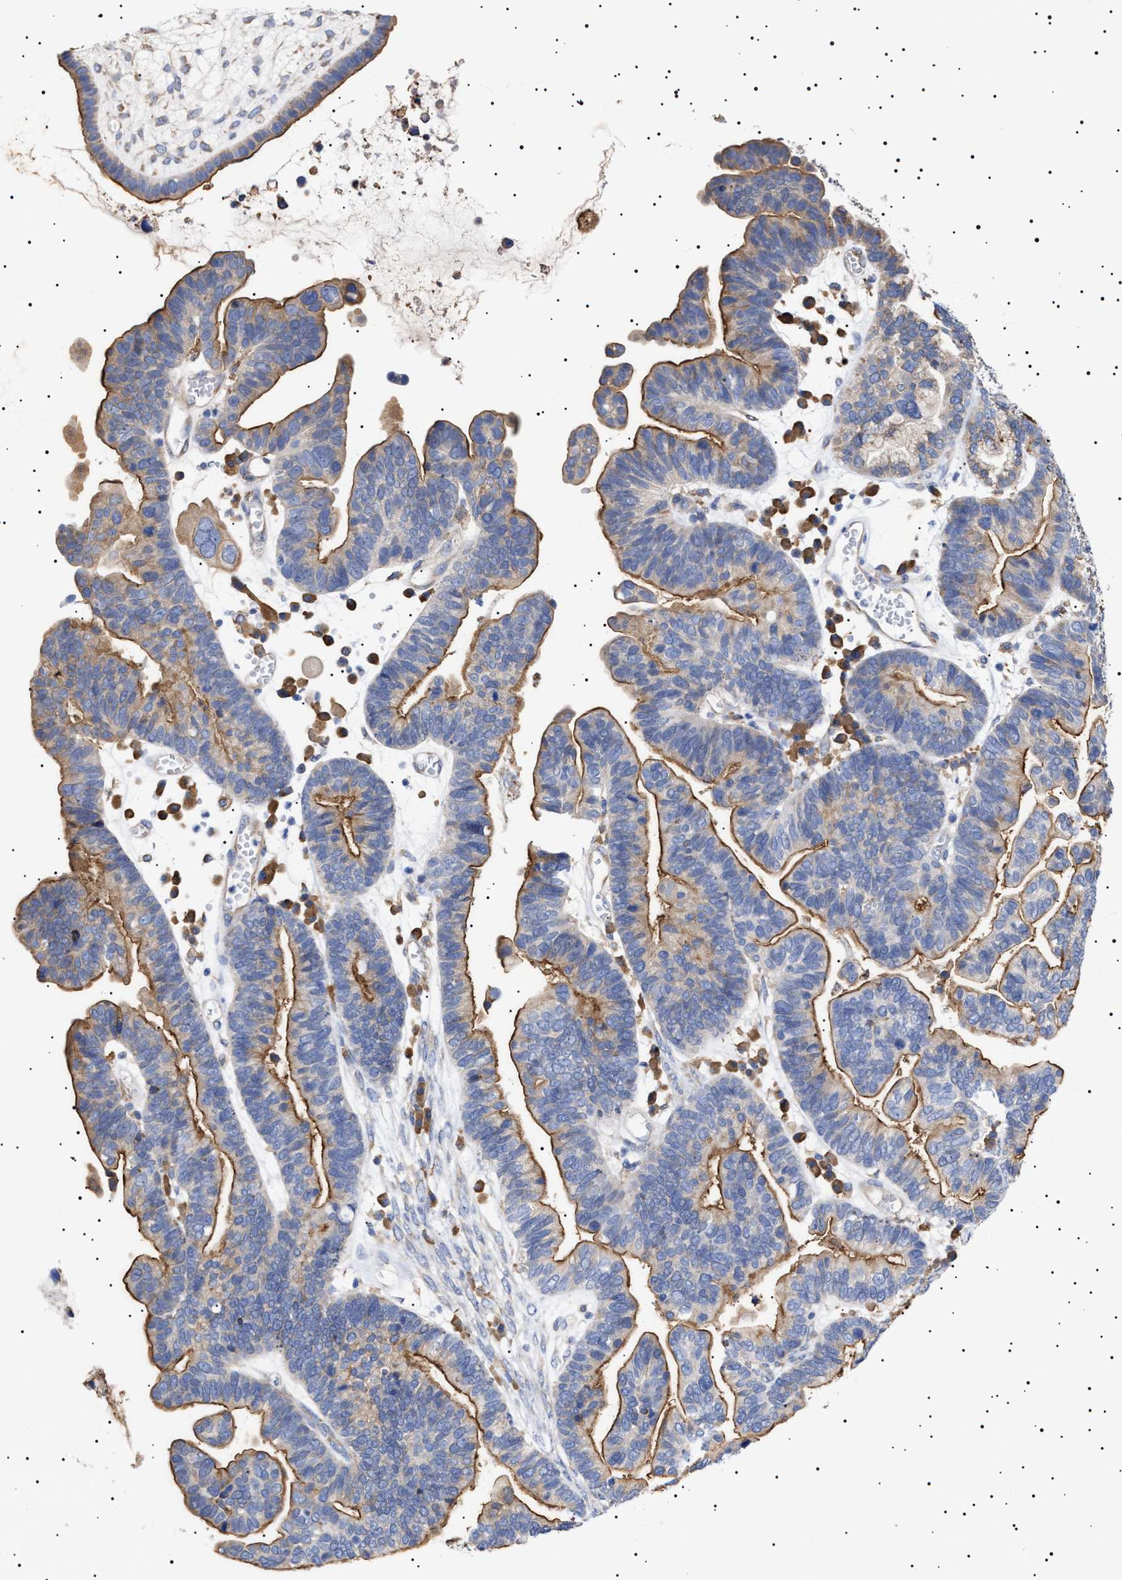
{"staining": {"intensity": "moderate", "quantity": "25%-75%", "location": "cytoplasmic/membranous"}, "tissue": "ovarian cancer", "cell_type": "Tumor cells", "image_type": "cancer", "snomed": [{"axis": "morphology", "description": "Cystadenocarcinoma, serous, NOS"}, {"axis": "topography", "description": "Ovary"}], "caption": "Tumor cells reveal medium levels of moderate cytoplasmic/membranous positivity in approximately 25%-75% of cells in human ovarian cancer.", "gene": "ERCC6L2", "patient": {"sex": "female", "age": 56}}